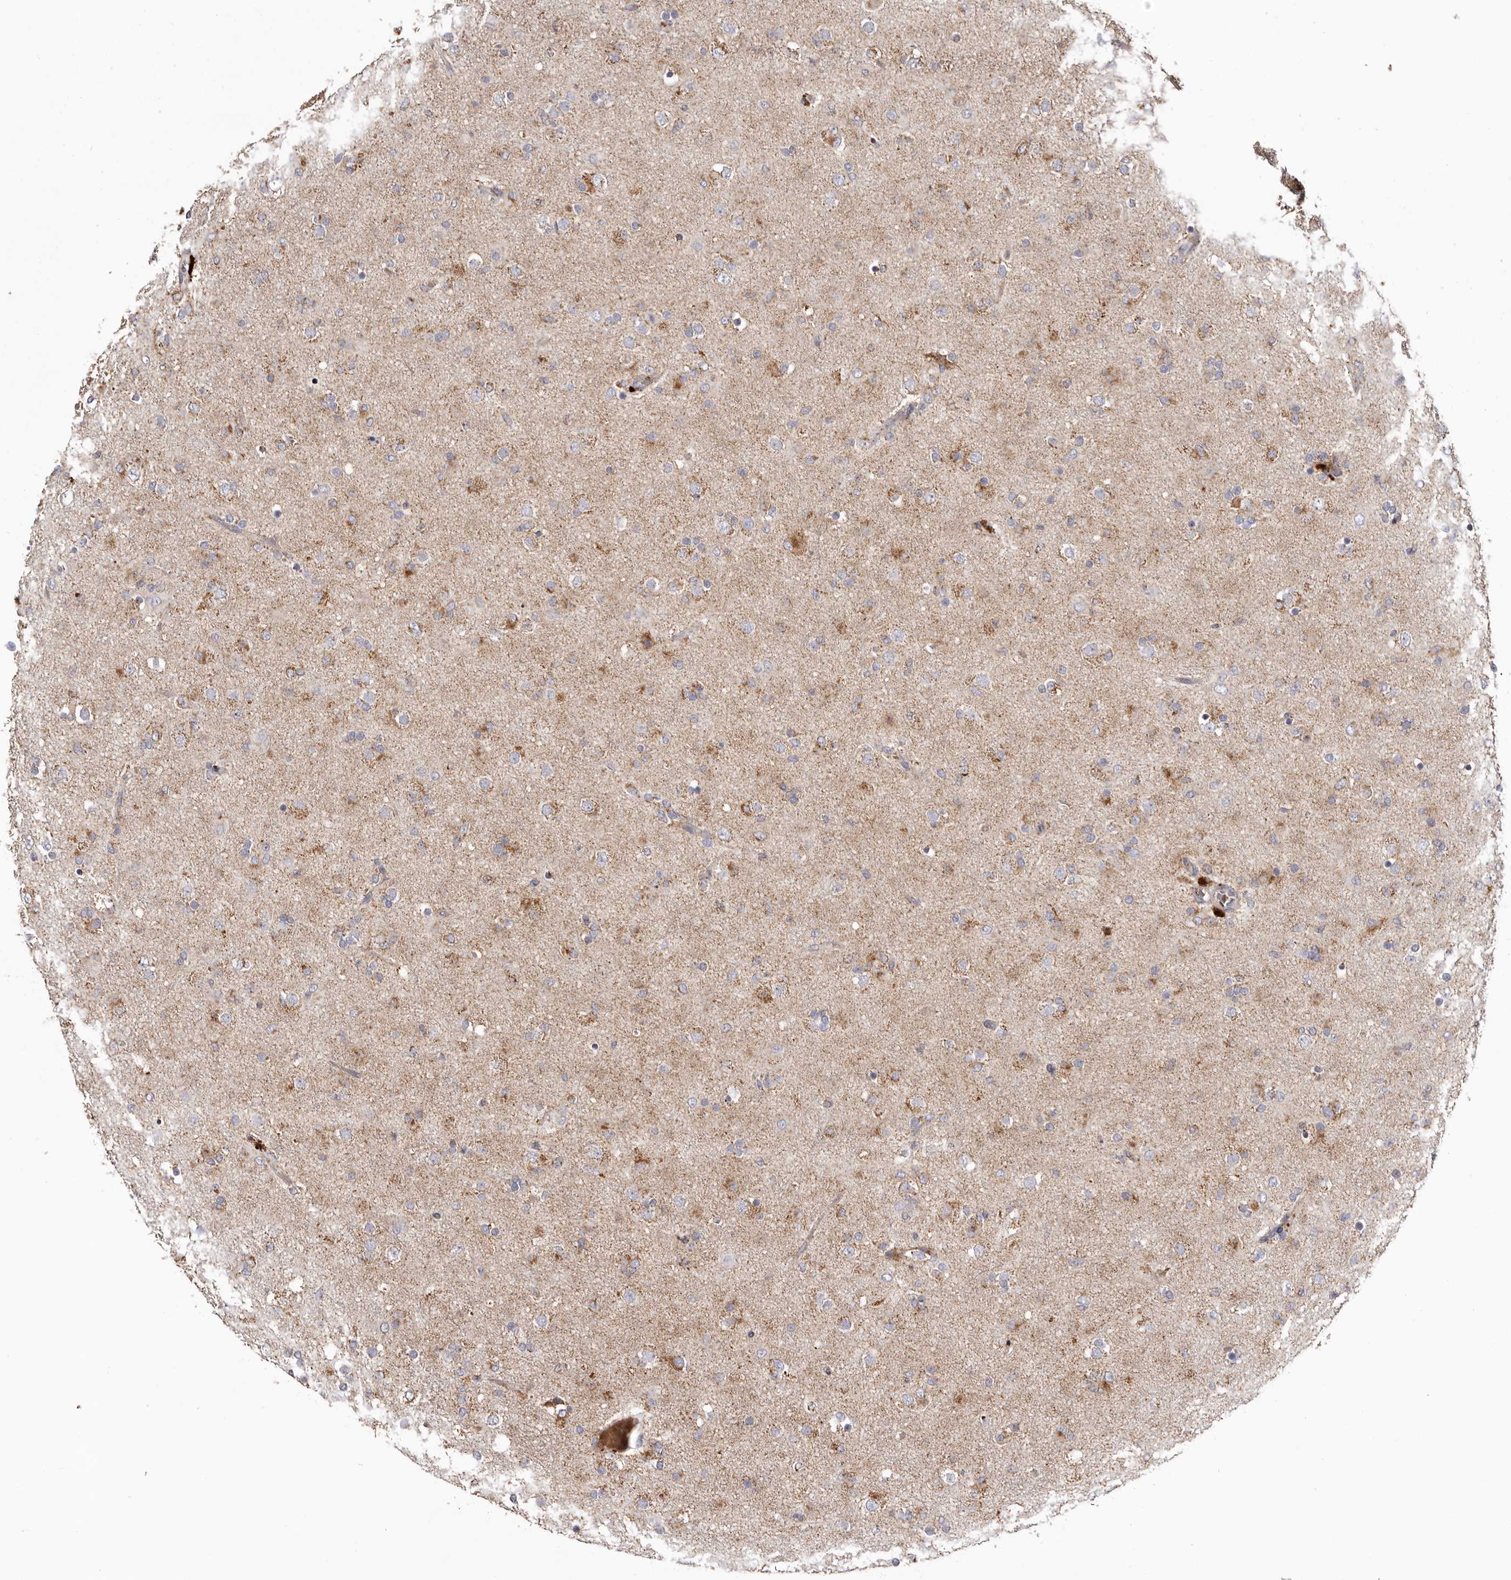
{"staining": {"intensity": "weak", "quantity": "25%-75%", "location": "cytoplasmic/membranous"}, "tissue": "glioma", "cell_type": "Tumor cells", "image_type": "cancer", "snomed": [{"axis": "morphology", "description": "Glioma, malignant, Low grade"}, {"axis": "topography", "description": "Brain"}], "caption": "IHC histopathology image of glioma stained for a protein (brown), which shows low levels of weak cytoplasmic/membranous positivity in approximately 25%-75% of tumor cells.", "gene": "MECR", "patient": {"sex": "male", "age": 65}}